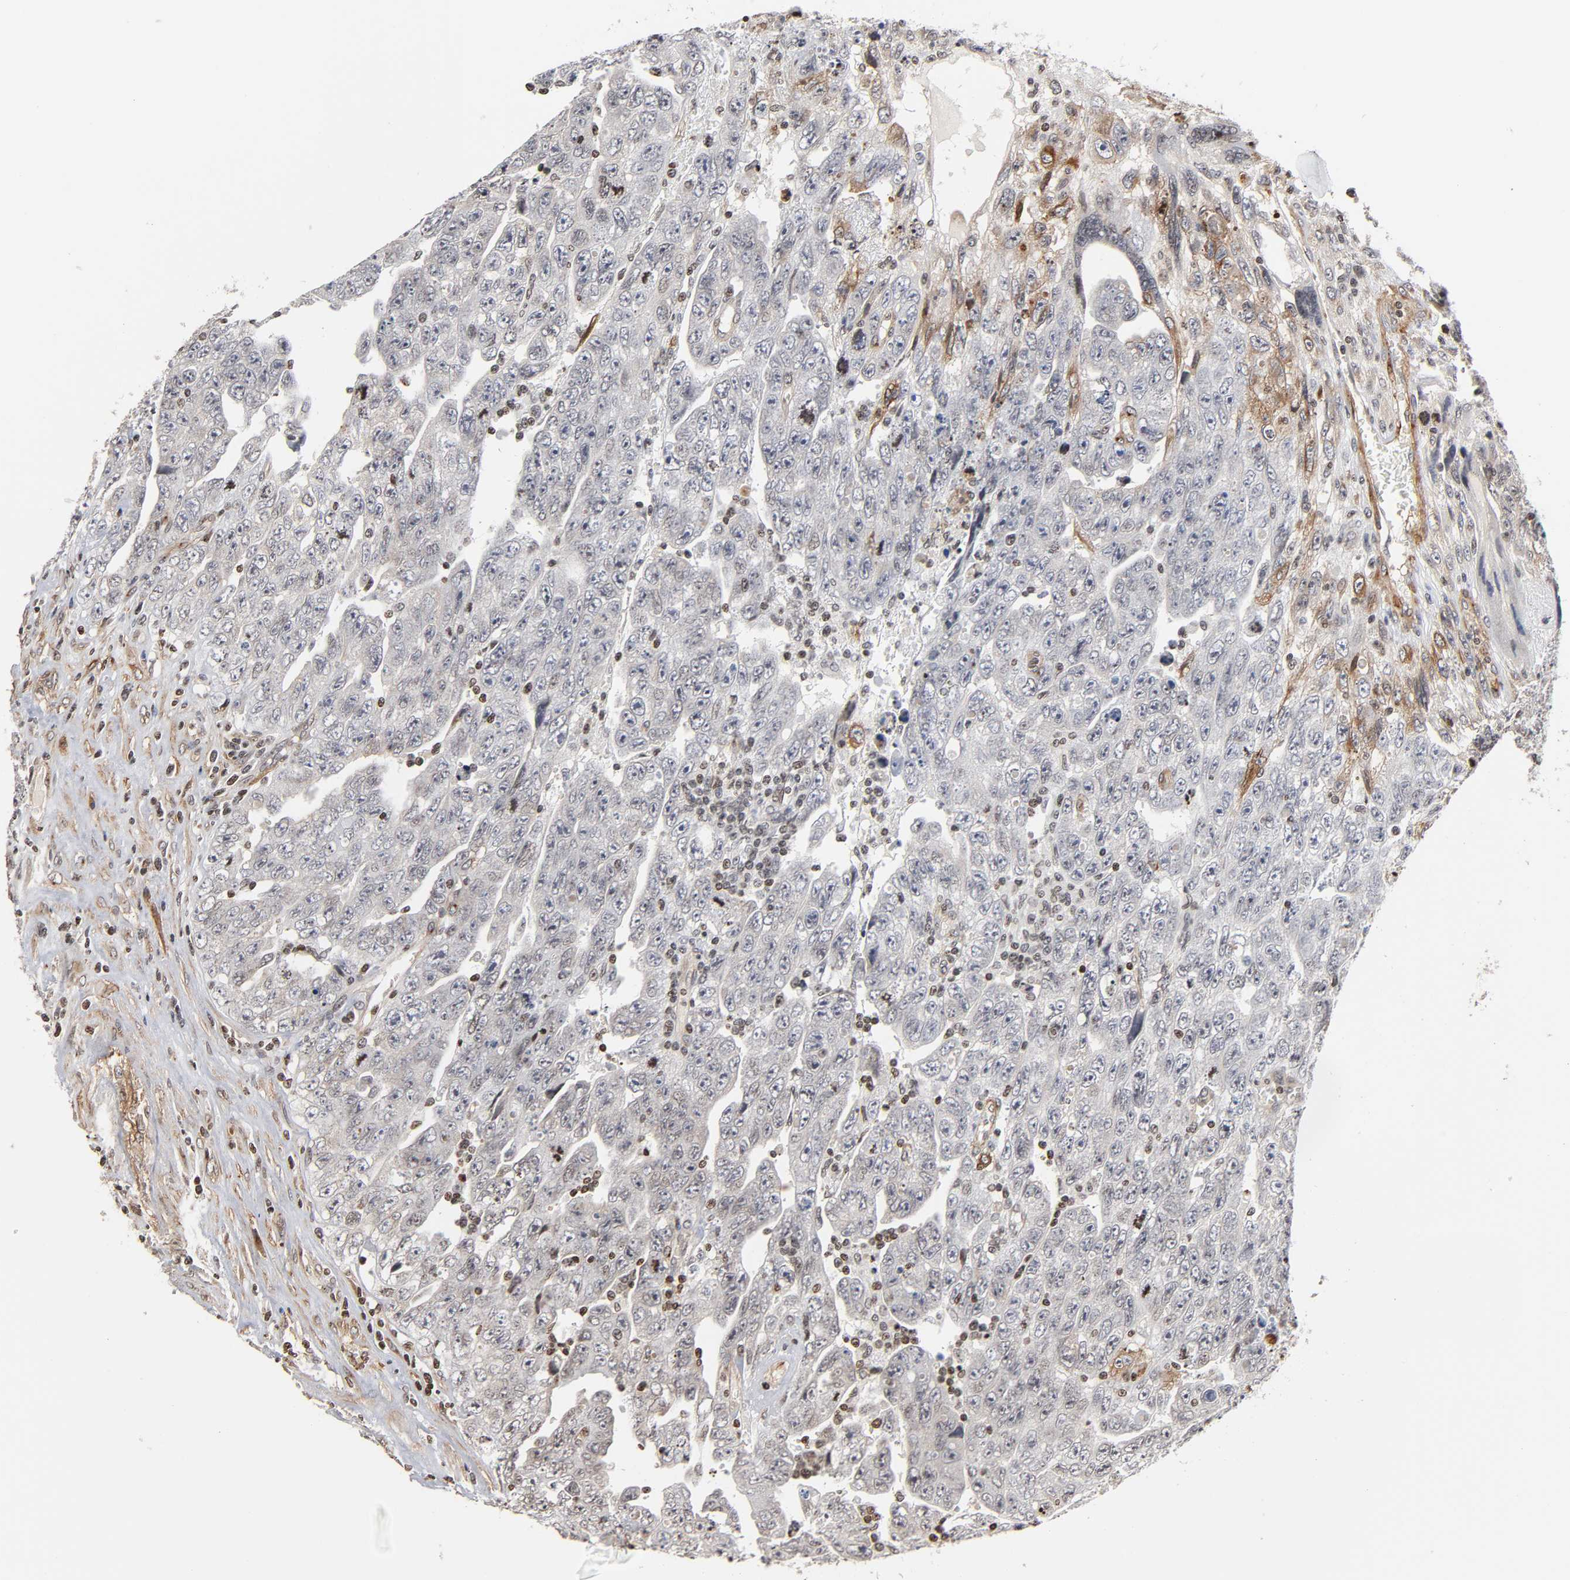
{"staining": {"intensity": "negative", "quantity": "none", "location": "none"}, "tissue": "testis cancer", "cell_type": "Tumor cells", "image_type": "cancer", "snomed": [{"axis": "morphology", "description": "Carcinoma, Embryonal, NOS"}, {"axis": "topography", "description": "Testis"}], "caption": "Testis cancer was stained to show a protein in brown. There is no significant expression in tumor cells.", "gene": "ITGAV", "patient": {"sex": "male", "age": 28}}